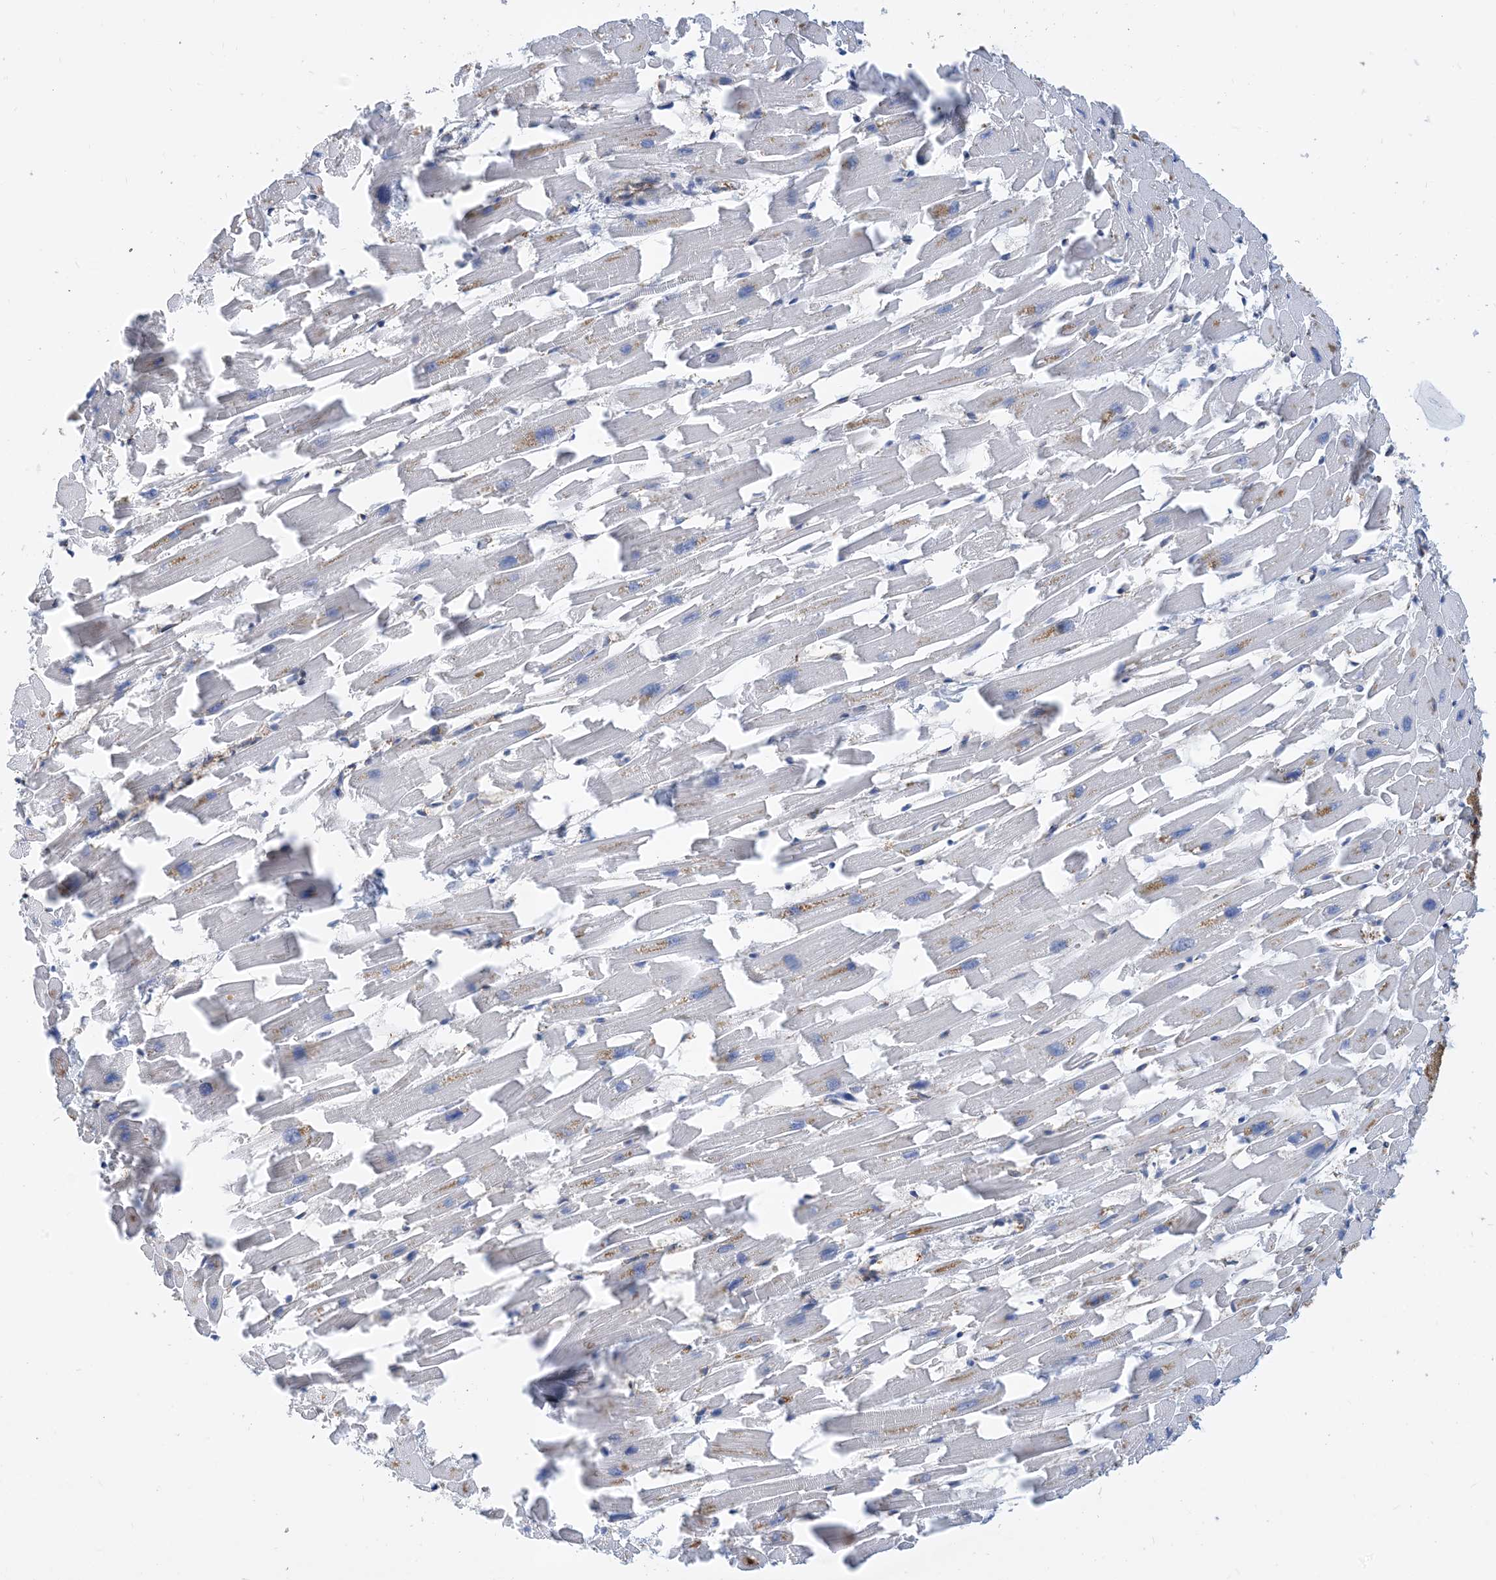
{"staining": {"intensity": "negative", "quantity": "none", "location": "none"}, "tissue": "heart muscle", "cell_type": "Cardiomyocytes", "image_type": "normal", "snomed": [{"axis": "morphology", "description": "Normal tissue, NOS"}, {"axis": "topography", "description": "Heart"}], "caption": "DAB (3,3'-diaminobenzidine) immunohistochemical staining of normal human heart muscle shows no significant positivity in cardiomyocytes.", "gene": "DYNC1LI1", "patient": {"sex": "female", "age": 64}}